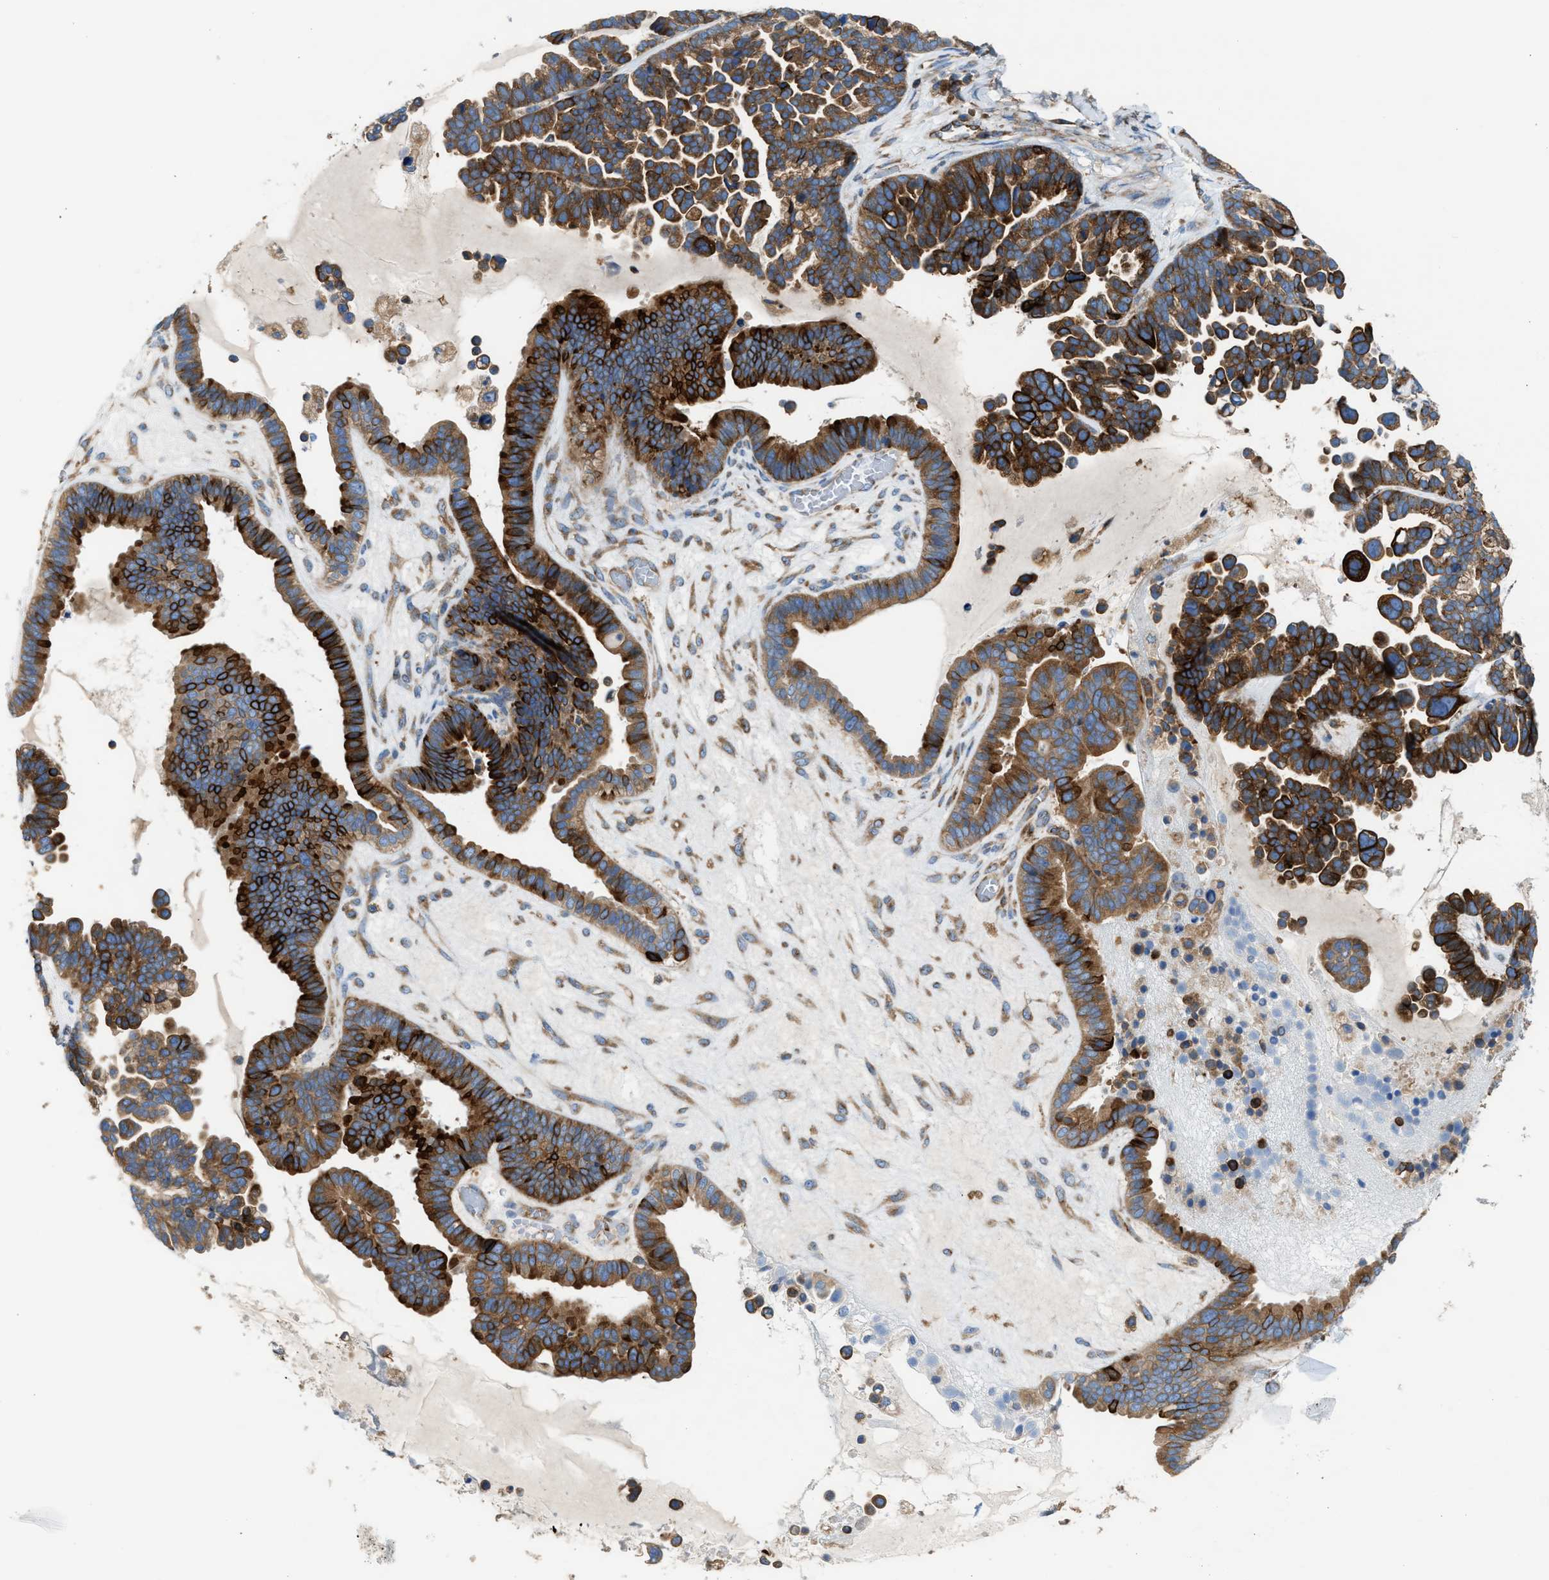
{"staining": {"intensity": "strong", "quantity": ">75%", "location": "cytoplasmic/membranous"}, "tissue": "ovarian cancer", "cell_type": "Tumor cells", "image_type": "cancer", "snomed": [{"axis": "morphology", "description": "Cystadenocarcinoma, serous, NOS"}, {"axis": "topography", "description": "Ovary"}], "caption": "An image showing strong cytoplasmic/membranous expression in approximately >75% of tumor cells in ovarian cancer, as visualized by brown immunohistochemical staining.", "gene": "TBC1D15", "patient": {"sex": "female", "age": 56}}